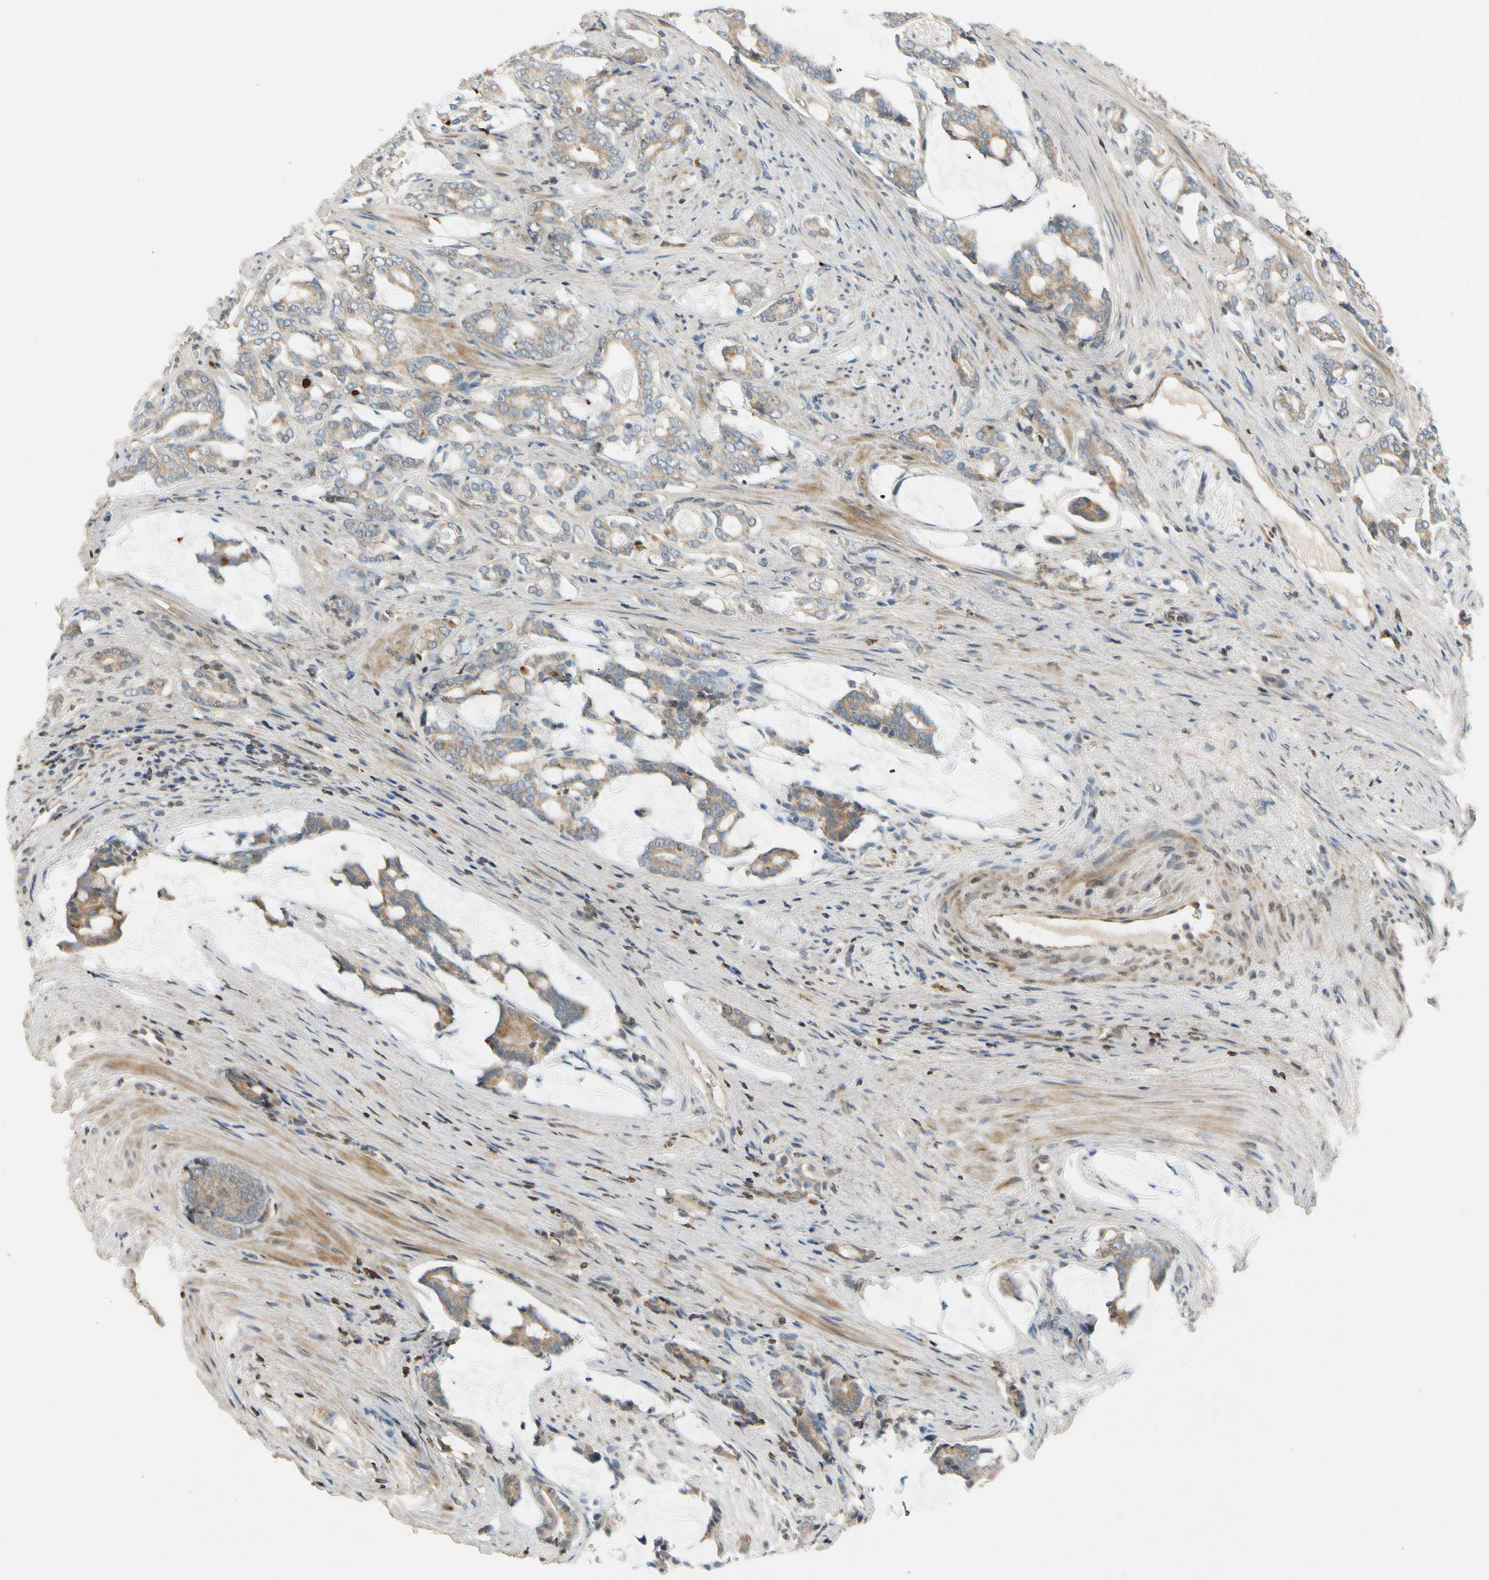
{"staining": {"intensity": "weak", "quantity": ">75%", "location": "cytoplasmic/membranous"}, "tissue": "prostate cancer", "cell_type": "Tumor cells", "image_type": "cancer", "snomed": [{"axis": "morphology", "description": "Adenocarcinoma, Low grade"}, {"axis": "topography", "description": "Prostate"}], "caption": "This micrograph reveals prostate cancer stained with IHC to label a protein in brown. The cytoplasmic/membranous of tumor cells show weak positivity for the protein. Nuclei are counter-stained blue.", "gene": "MST1R", "patient": {"sex": "male", "age": 58}}